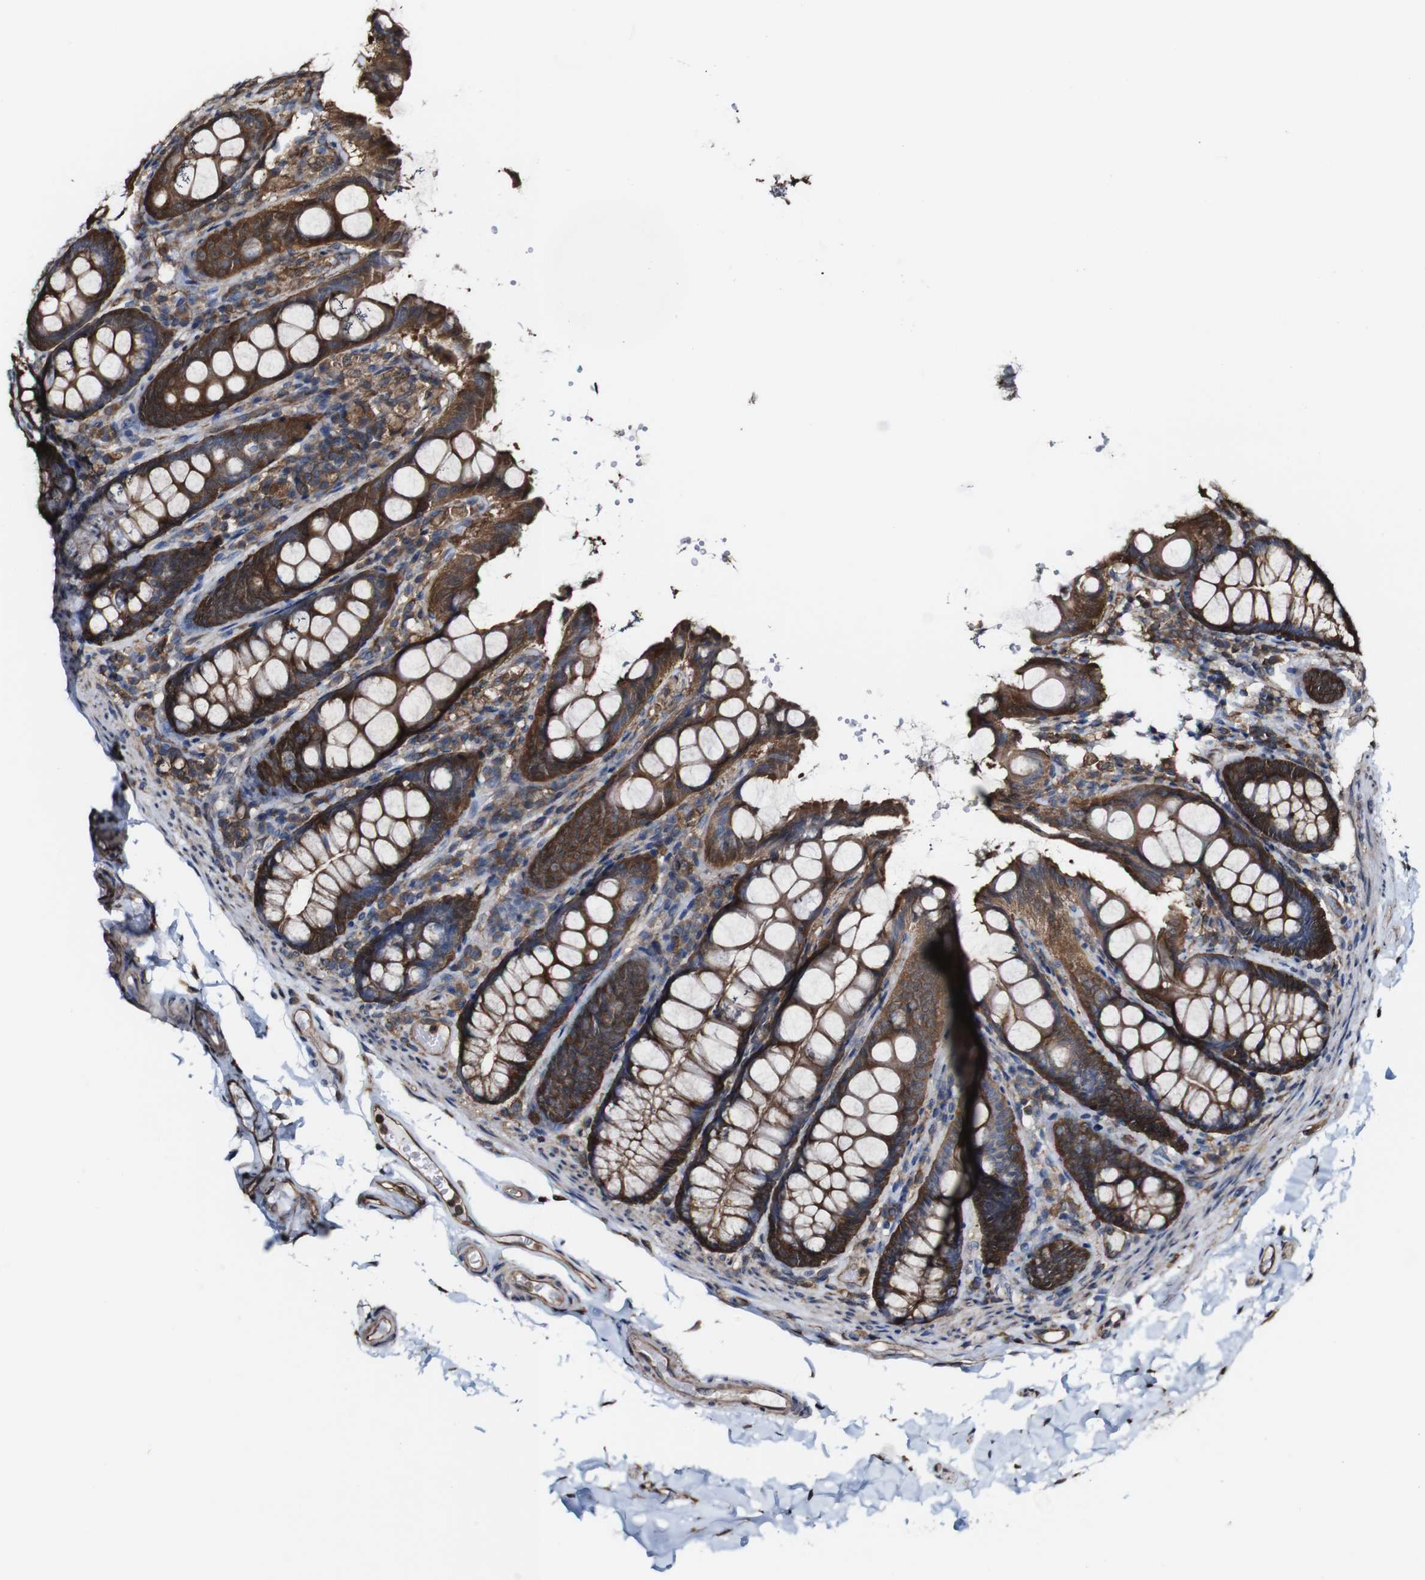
{"staining": {"intensity": "moderate", "quantity": ">75%", "location": "cytoplasmic/membranous"}, "tissue": "colon", "cell_type": "Endothelial cells", "image_type": "normal", "snomed": [{"axis": "morphology", "description": "Normal tissue, NOS"}, {"axis": "topography", "description": "Colon"}], "caption": "This histopathology image exhibits immunohistochemistry (IHC) staining of normal colon, with medium moderate cytoplasmic/membranous expression in approximately >75% of endothelial cells.", "gene": "PTPRR", "patient": {"sex": "female", "age": 61}}